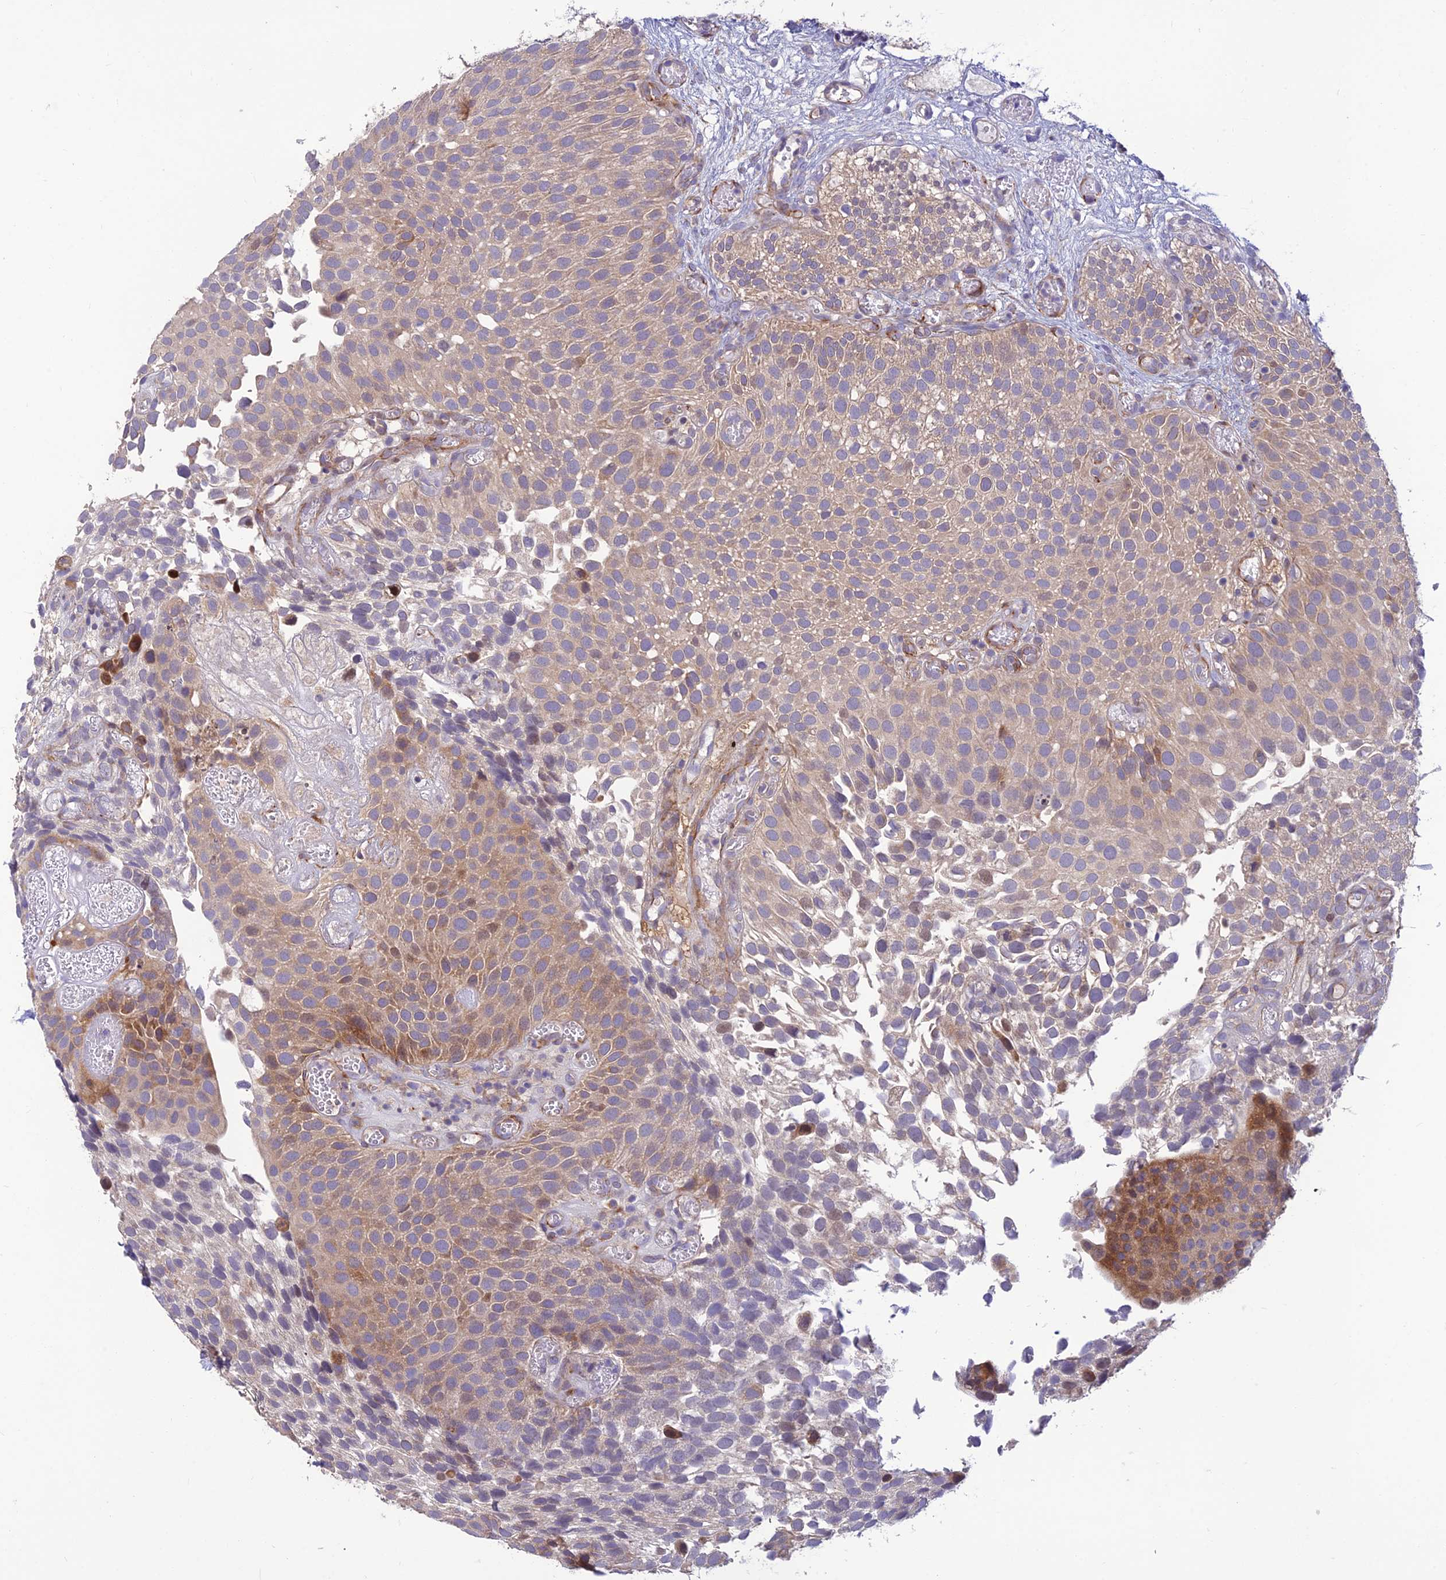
{"staining": {"intensity": "moderate", "quantity": "<25%", "location": "cytoplasmic/membranous"}, "tissue": "urothelial cancer", "cell_type": "Tumor cells", "image_type": "cancer", "snomed": [{"axis": "morphology", "description": "Urothelial carcinoma, Low grade"}, {"axis": "topography", "description": "Urinary bladder"}], "caption": "Immunohistochemistry (DAB) staining of urothelial carcinoma (low-grade) reveals moderate cytoplasmic/membranous protein expression in about <25% of tumor cells. (Brightfield microscopy of DAB IHC at high magnification).", "gene": "ST8SIA5", "patient": {"sex": "male", "age": 89}}